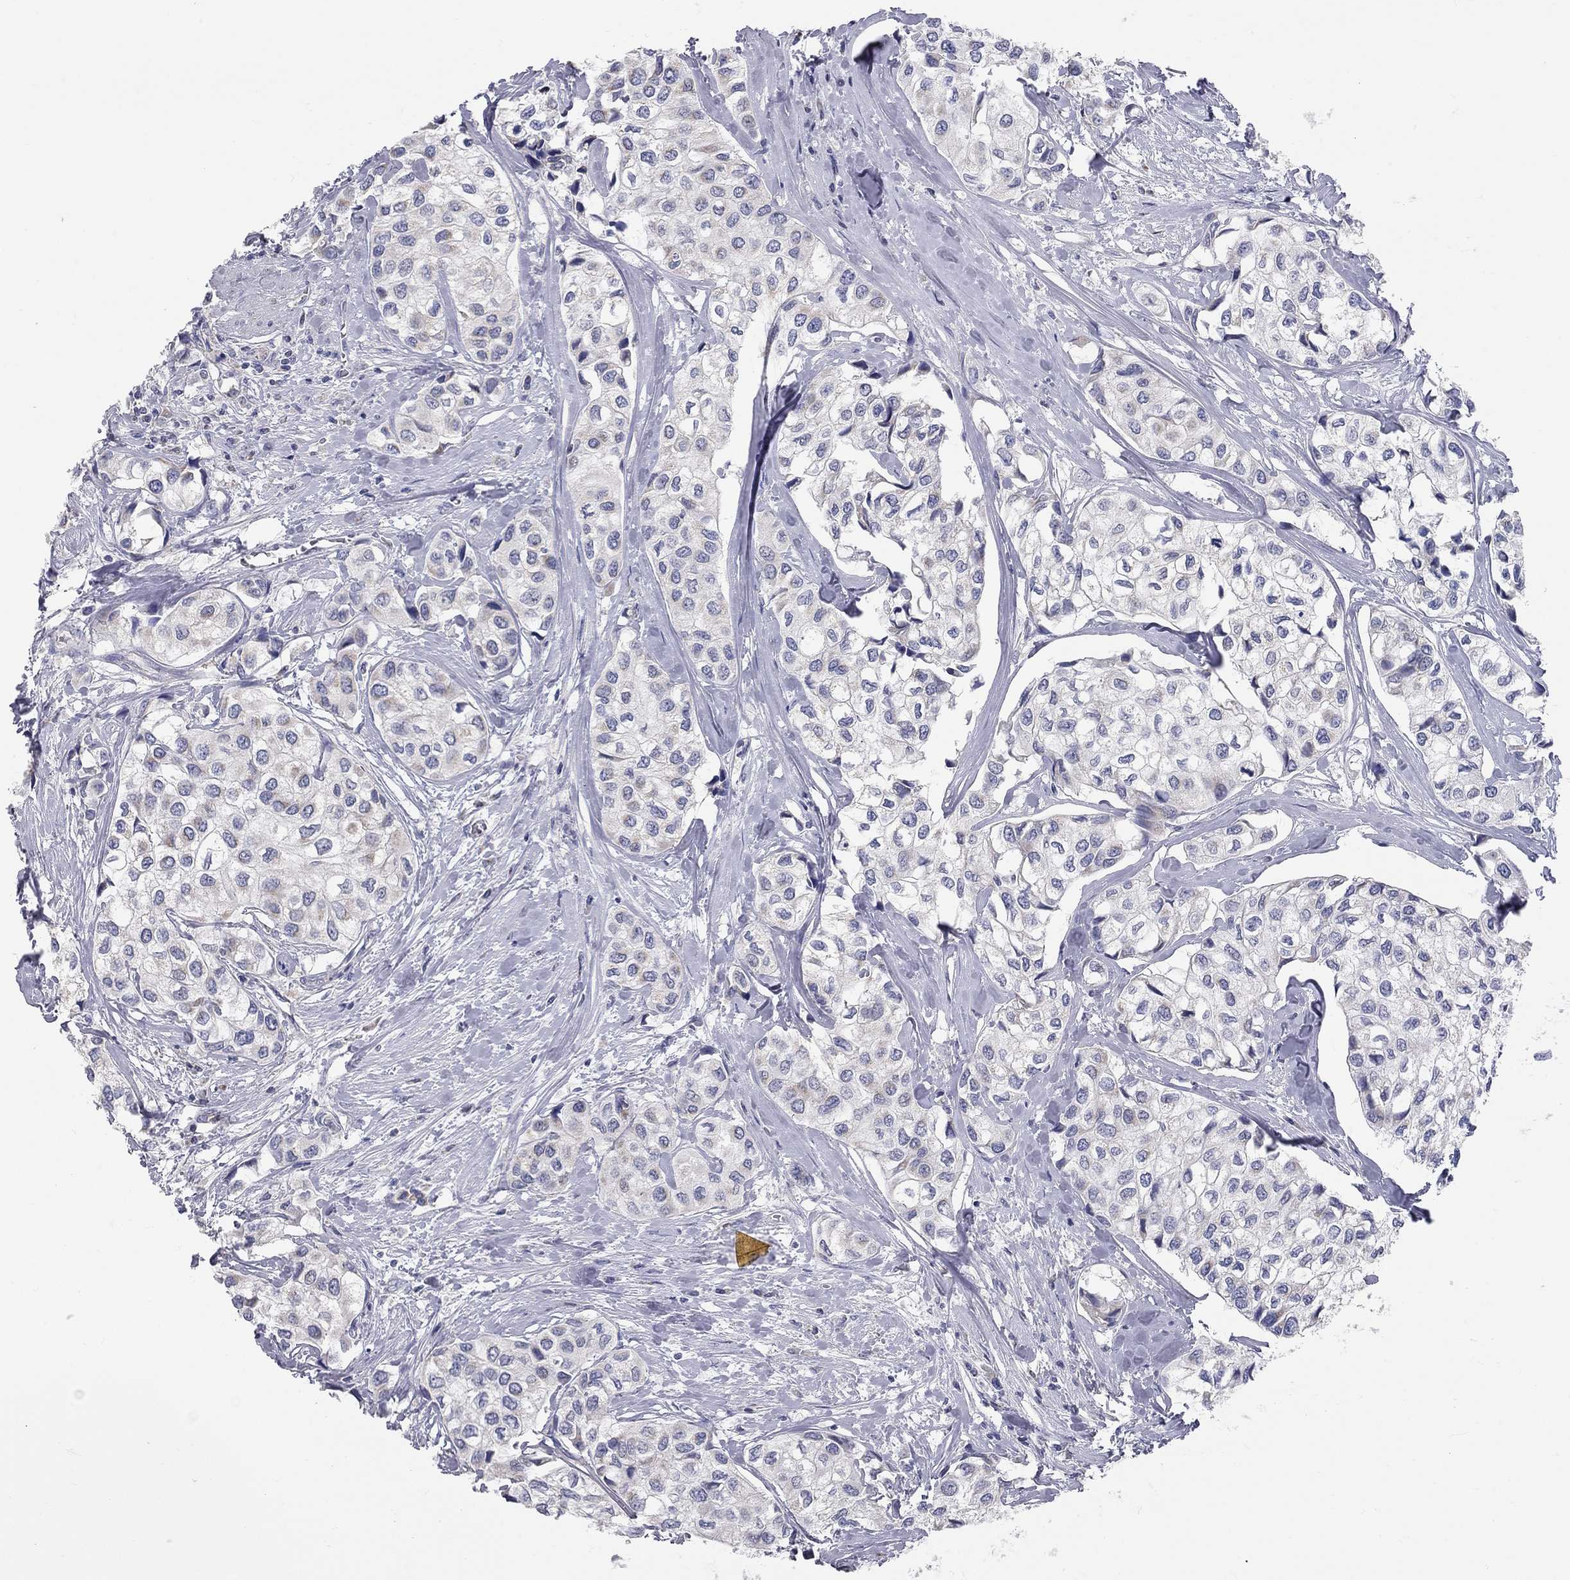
{"staining": {"intensity": "negative", "quantity": "none", "location": "none"}, "tissue": "urothelial cancer", "cell_type": "Tumor cells", "image_type": "cancer", "snomed": [{"axis": "morphology", "description": "Urothelial carcinoma, High grade"}, {"axis": "topography", "description": "Urinary bladder"}], "caption": "The histopathology image demonstrates no significant staining in tumor cells of high-grade urothelial carcinoma. (DAB (3,3'-diaminobenzidine) IHC visualized using brightfield microscopy, high magnification).", "gene": "CFAP161", "patient": {"sex": "male", "age": 73}}